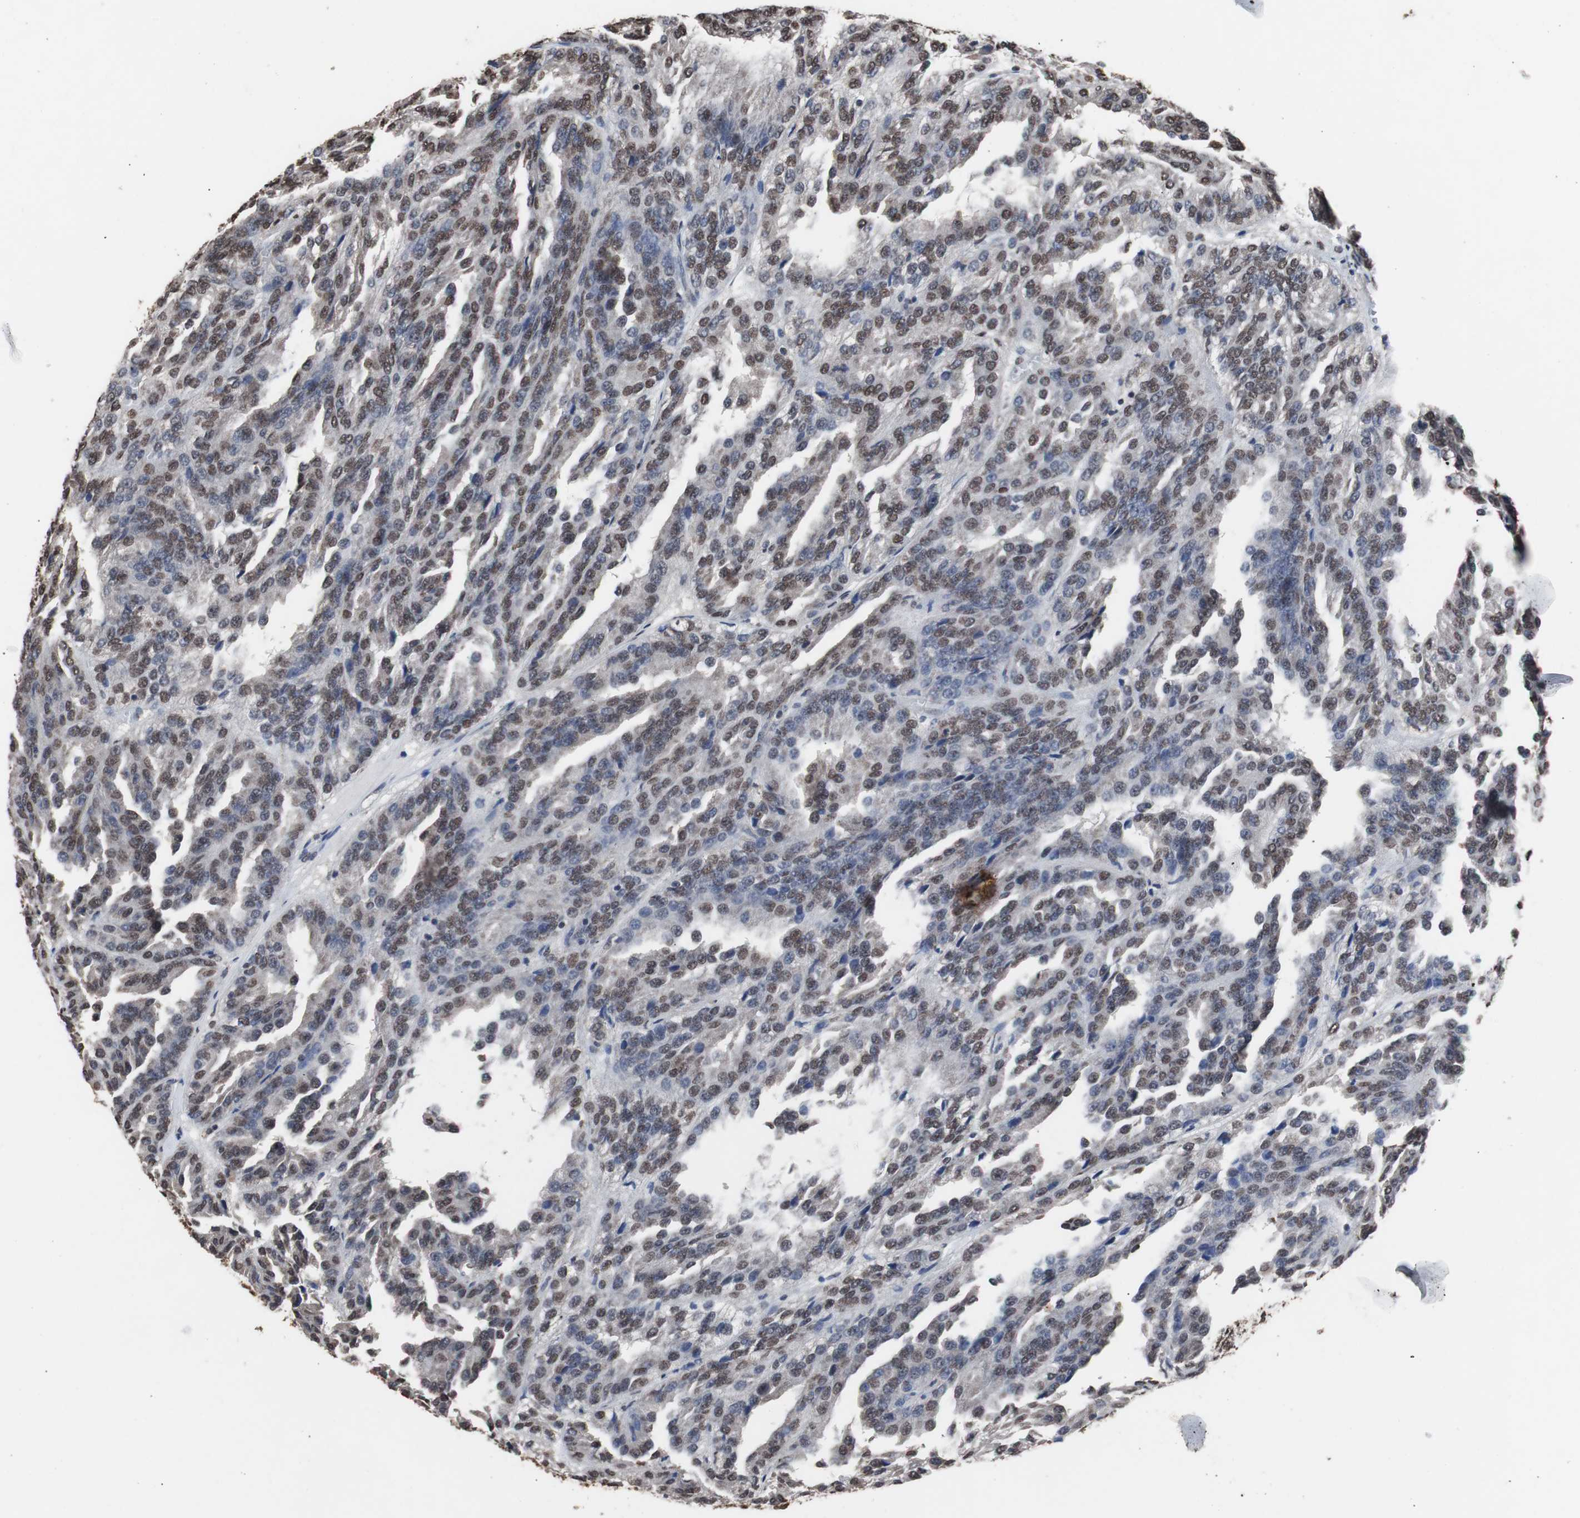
{"staining": {"intensity": "moderate", "quantity": "25%-75%", "location": "cytoplasmic/membranous,nuclear"}, "tissue": "renal cancer", "cell_type": "Tumor cells", "image_type": "cancer", "snomed": [{"axis": "morphology", "description": "Adenocarcinoma, NOS"}, {"axis": "topography", "description": "Kidney"}], "caption": "Tumor cells demonstrate medium levels of moderate cytoplasmic/membranous and nuclear staining in approximately 25%-75% of cells in renal adenocarcinoma.", "gene": "MED27", "patient": {"sex": "male", "age": 46}}